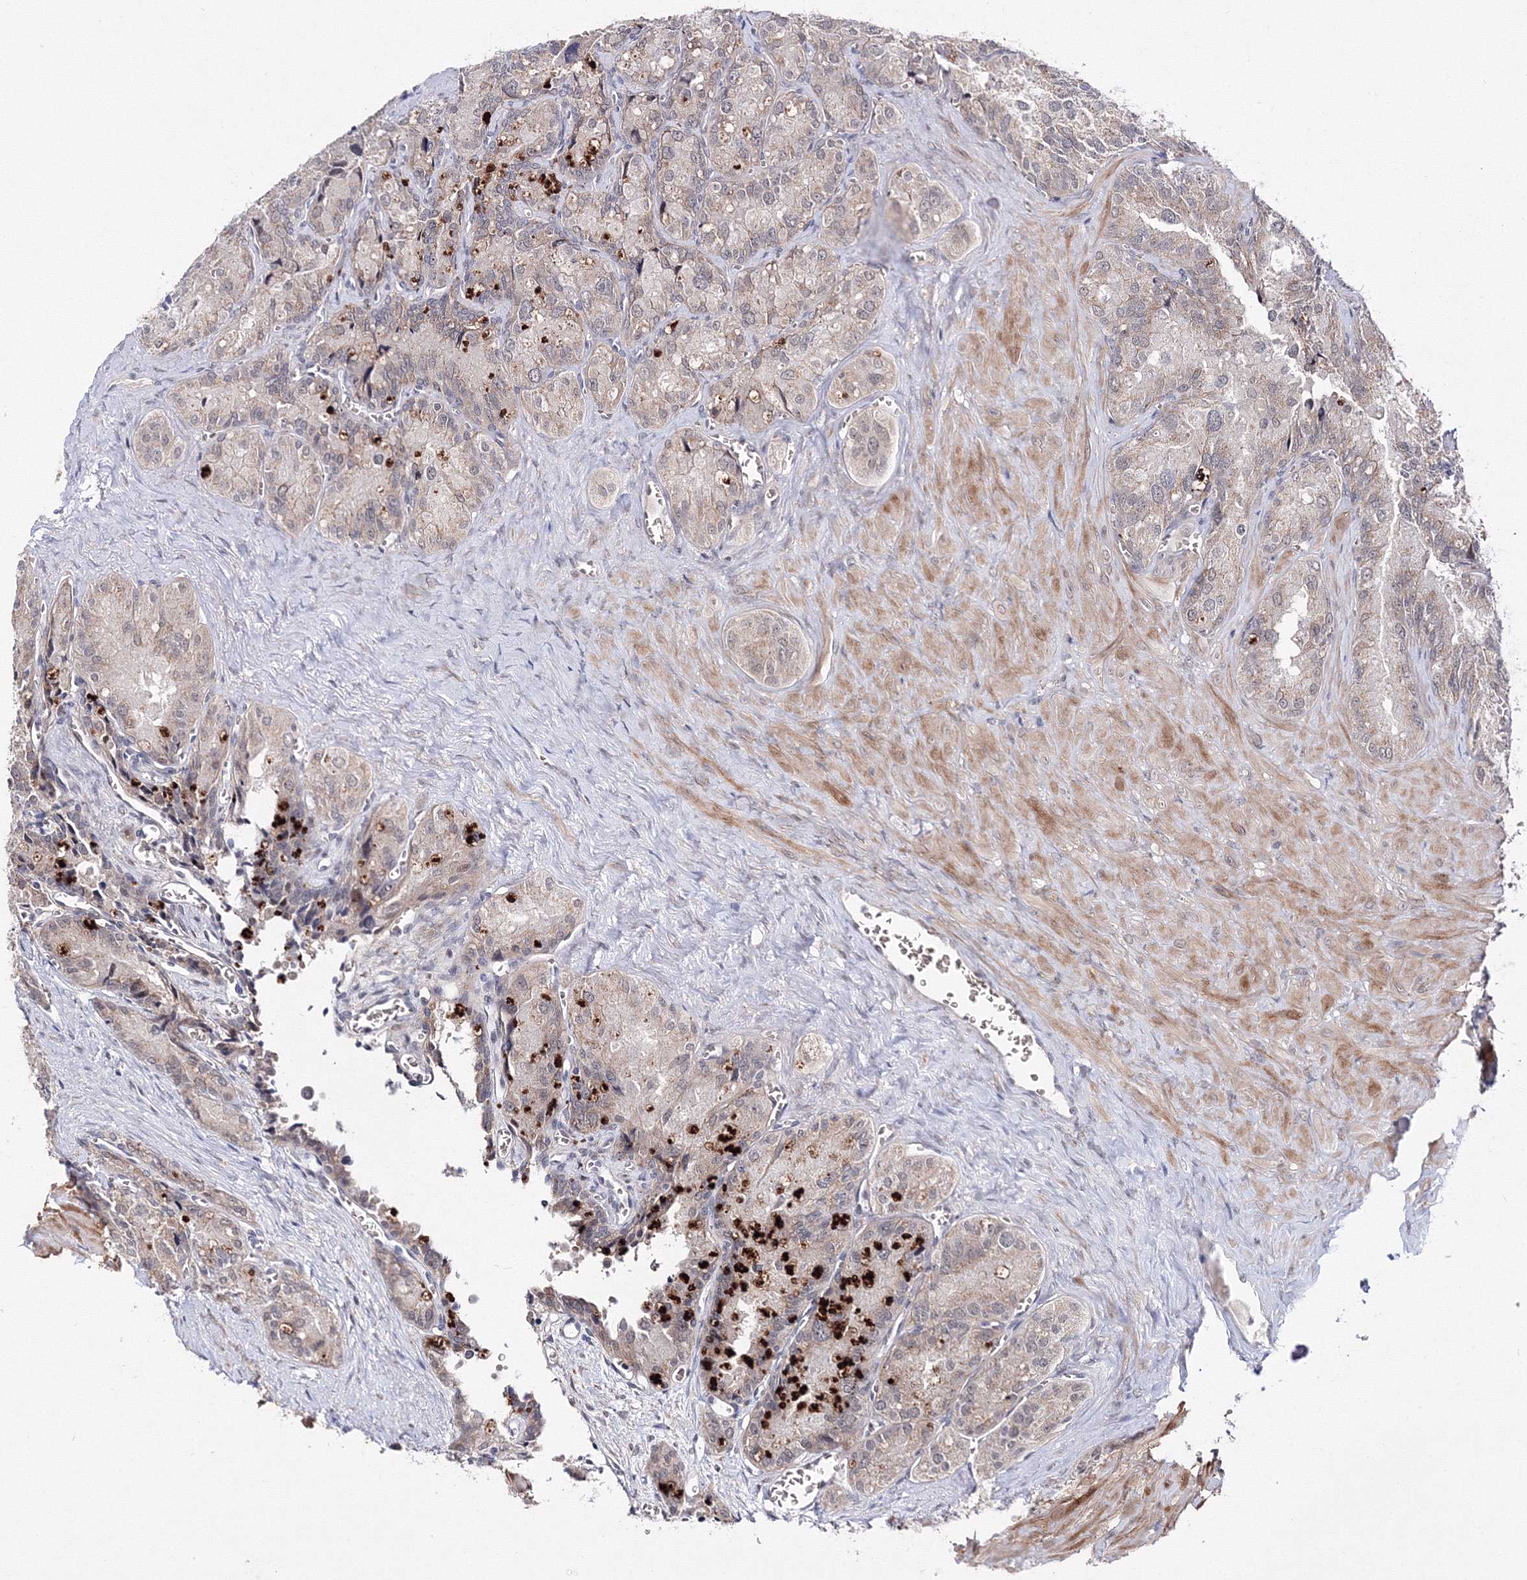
{"staining": {"intensity": "weak", "quantity": "25%-75%", "location": "cytoplasmic/membranous"}, "tissue": "seminal vesicle", "cell_type": "Glandular cells", "image_type": "normal", "snomed": [{"axis": "morphology", "description": "Normal tissue, NOS"}, {"axis": "topography", "description": "Seminal veicle"}], "caption": "Unremarkable seminal vesicle was stained to show a protein in brown. There is low levels of weak cytoplasmic/membranous expression in about 25%-75% of glandular cells. (Brightfield microscopy of DAB IHC at high magnification).", "gene": "C11orf52", "patient": {"sex": "male", "age": 62}}